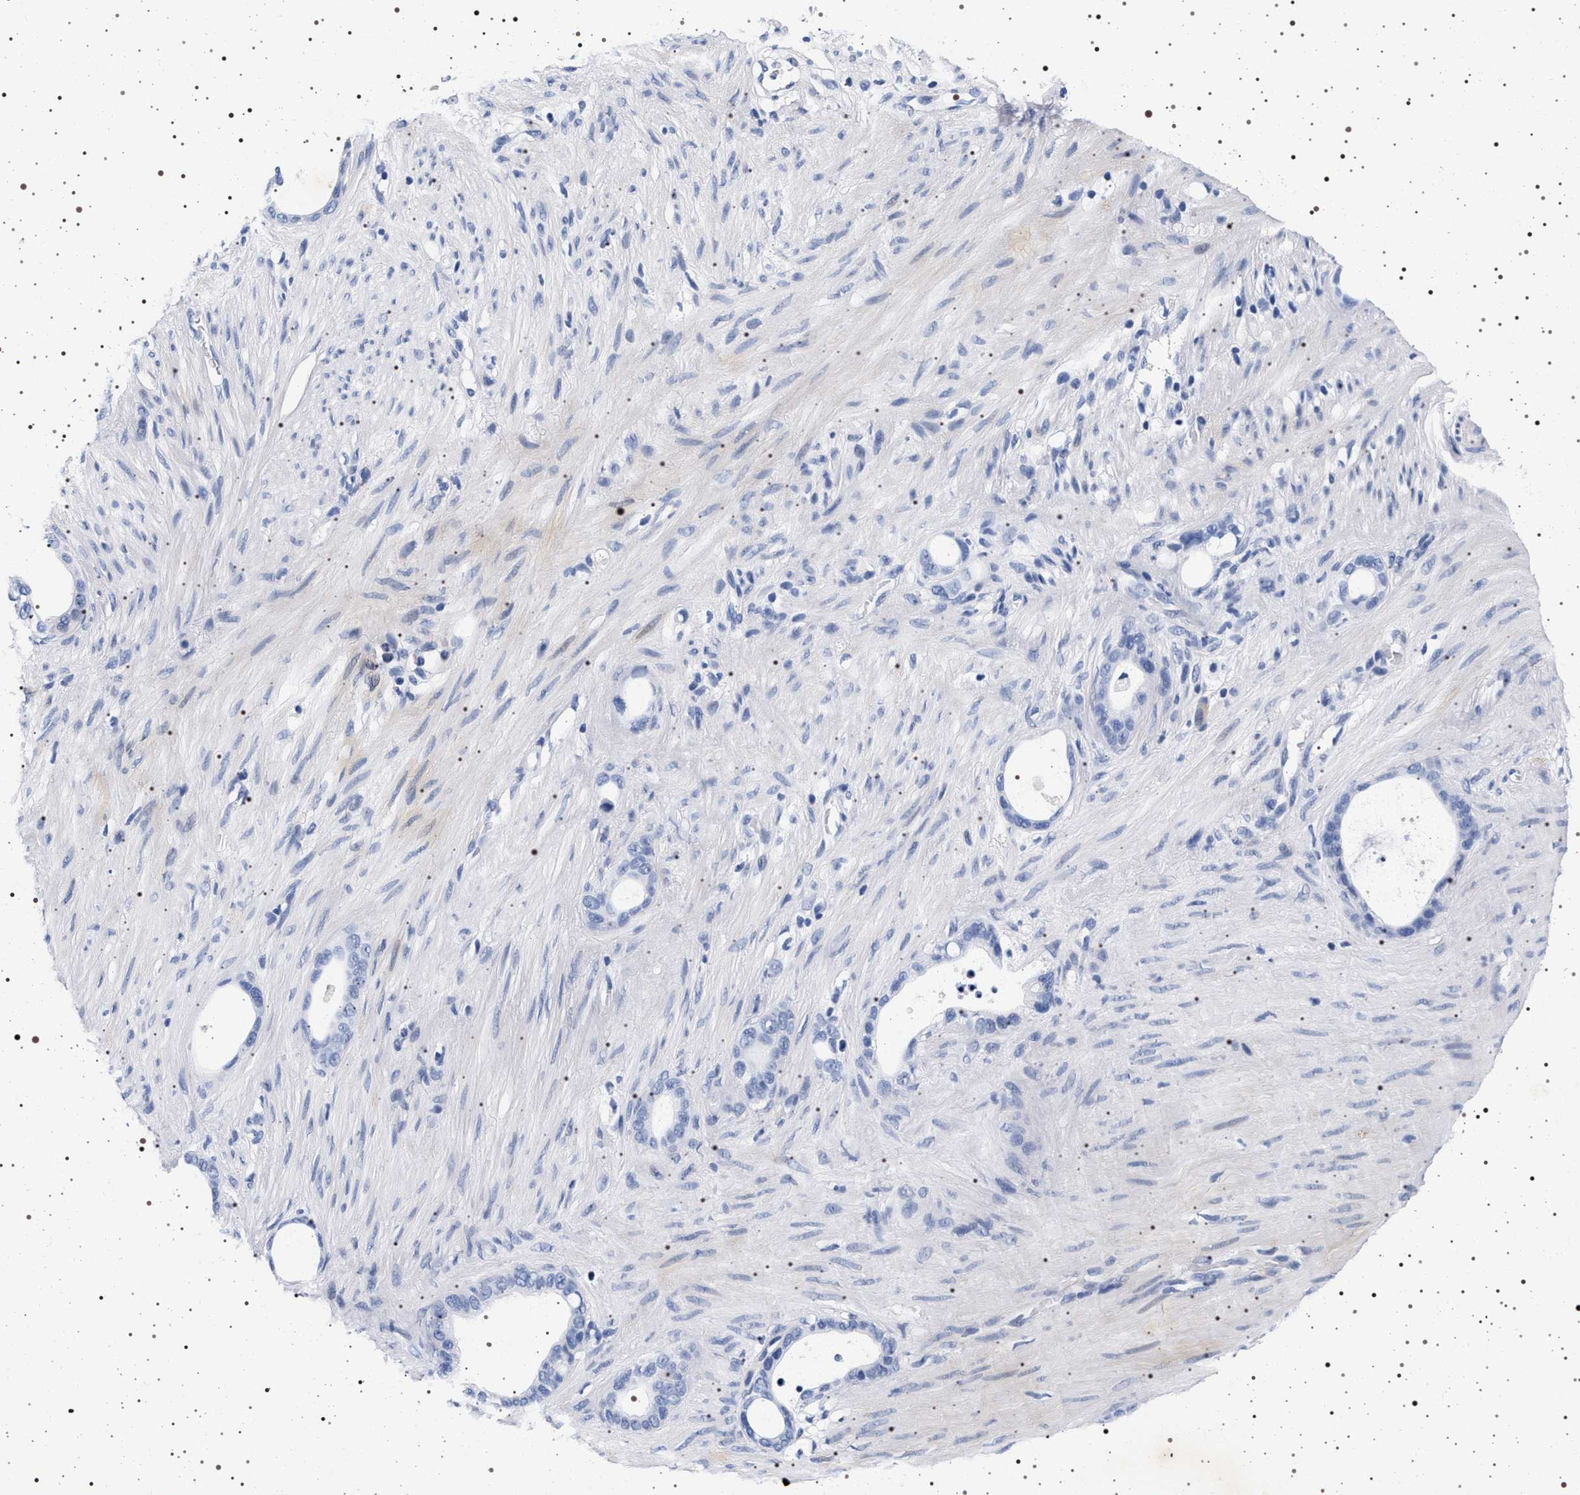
{"staining": {"intensity": "negative", "quantity": "none", "location": "none"}, "tissue": "stomach cancer", "cell_type": "Tumor cells", "image_type": "cancer", "snomed": [{"axis": "morphology", "description": "Adenocarcinoma, NOS"}, {"axis": "topography", "description": "Stomach"}], "caption": "Image shows no significant protein expression in tumor cells of stomach adenocarcinoma. Nuclei are stained in blue.", "gene": "MAPK10", "patient": {"sex": "female", "age": 75}}